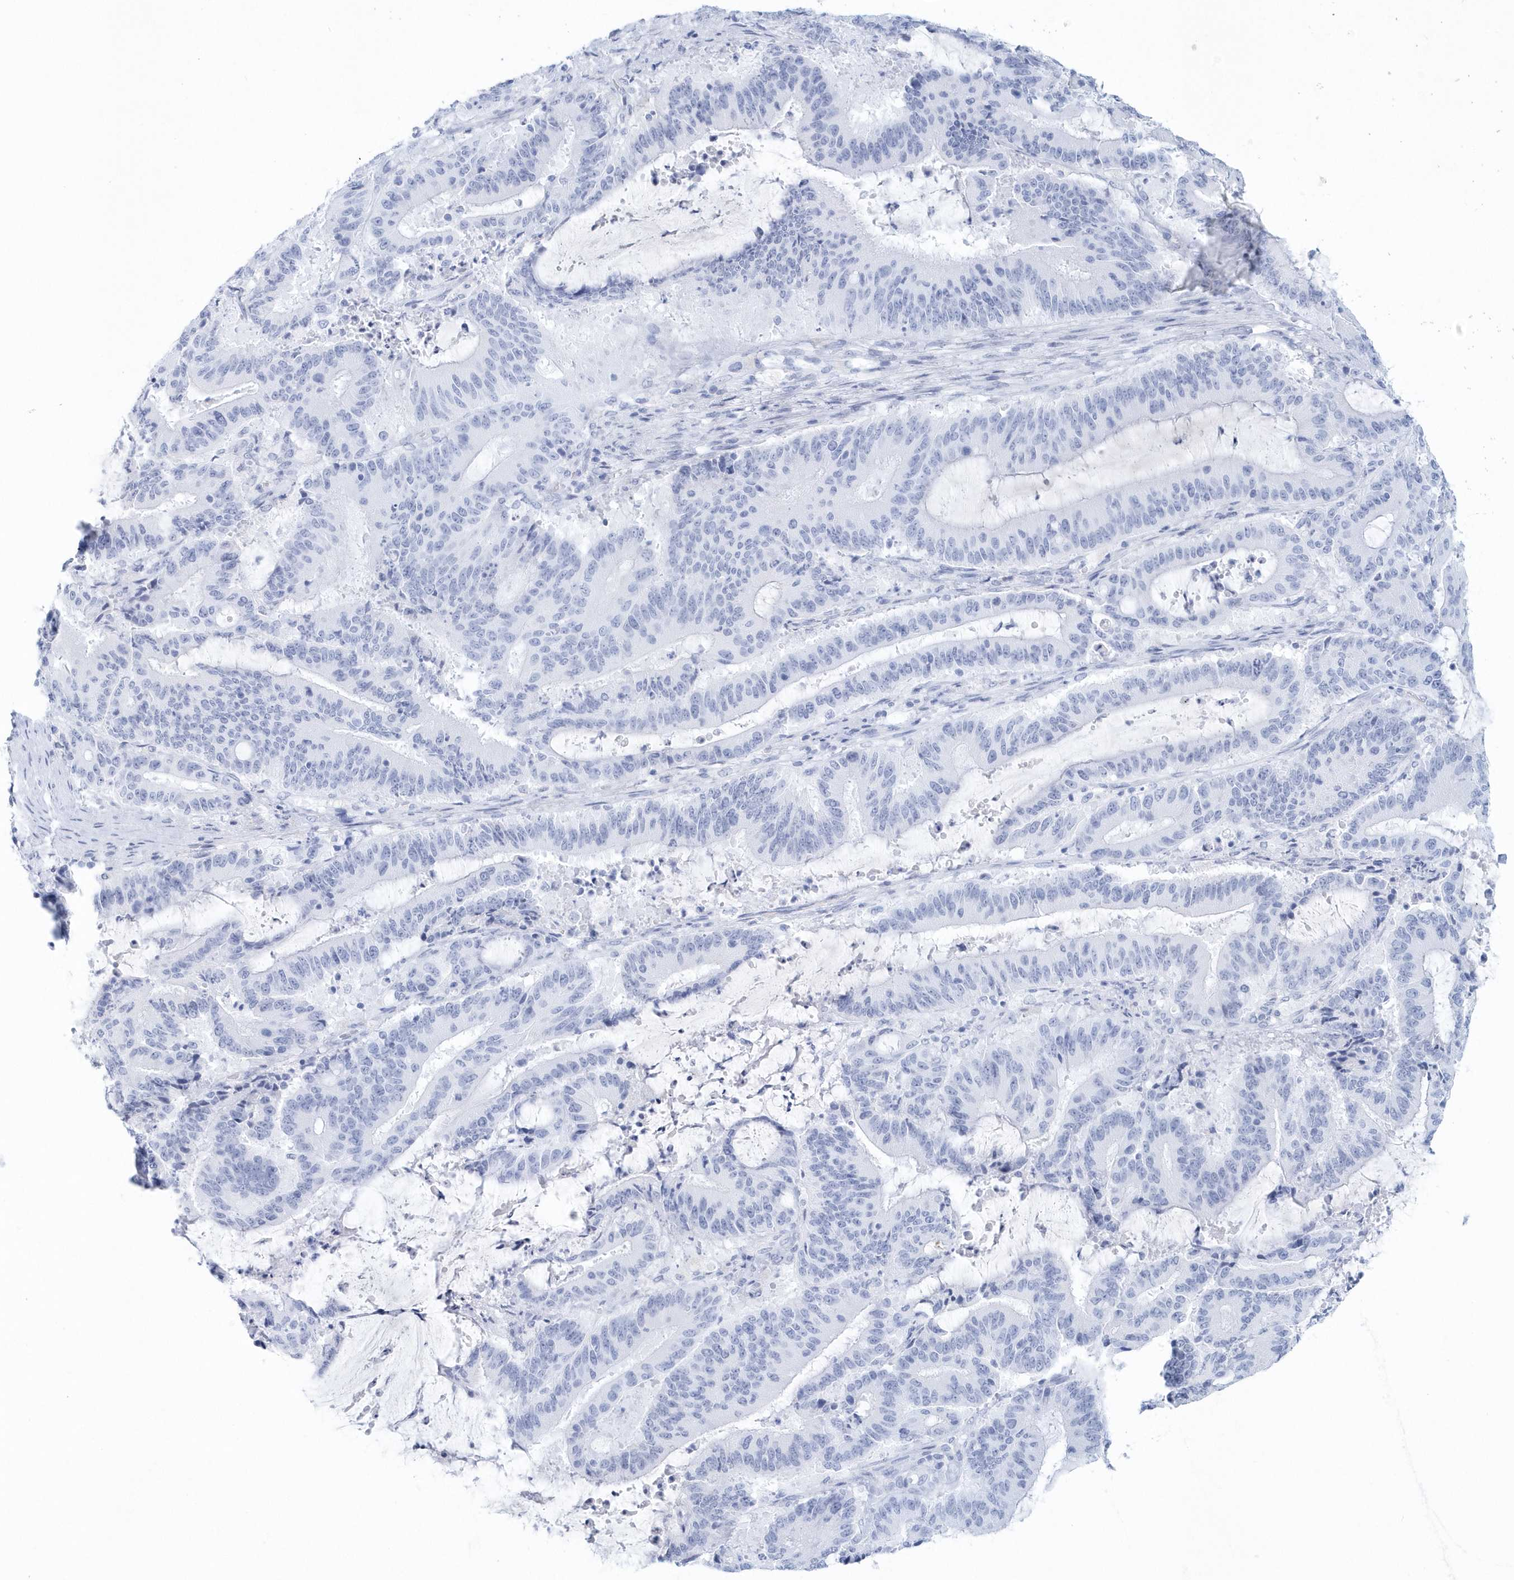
{"staining": {"intensity": "negative", "quantity": "none", "location": "none"}, "tissue": "liver cancer", "cell_type": "Tumor cells", "image_type": "cancer", "snomed": [{"axis": "morphology", "description": "Normal tissue, NOS"}, {"axis": "morphology", "description": "Cholangiocarcinoma"}, {"axis": "topography", "description": "Liver"}, {"axis": "topography", "description": "Peripheral nerve tissue"}], "caption": "Tumor cells are negative for protein expression in human liver cancer. (DAB (3,3'-diaminobenzidine) immunohistochemistry (IHC) visualized using brightfield microscopy, high magnification).", "gene": "PTPRO", "patient": {"sex": "female", "age": 73}}